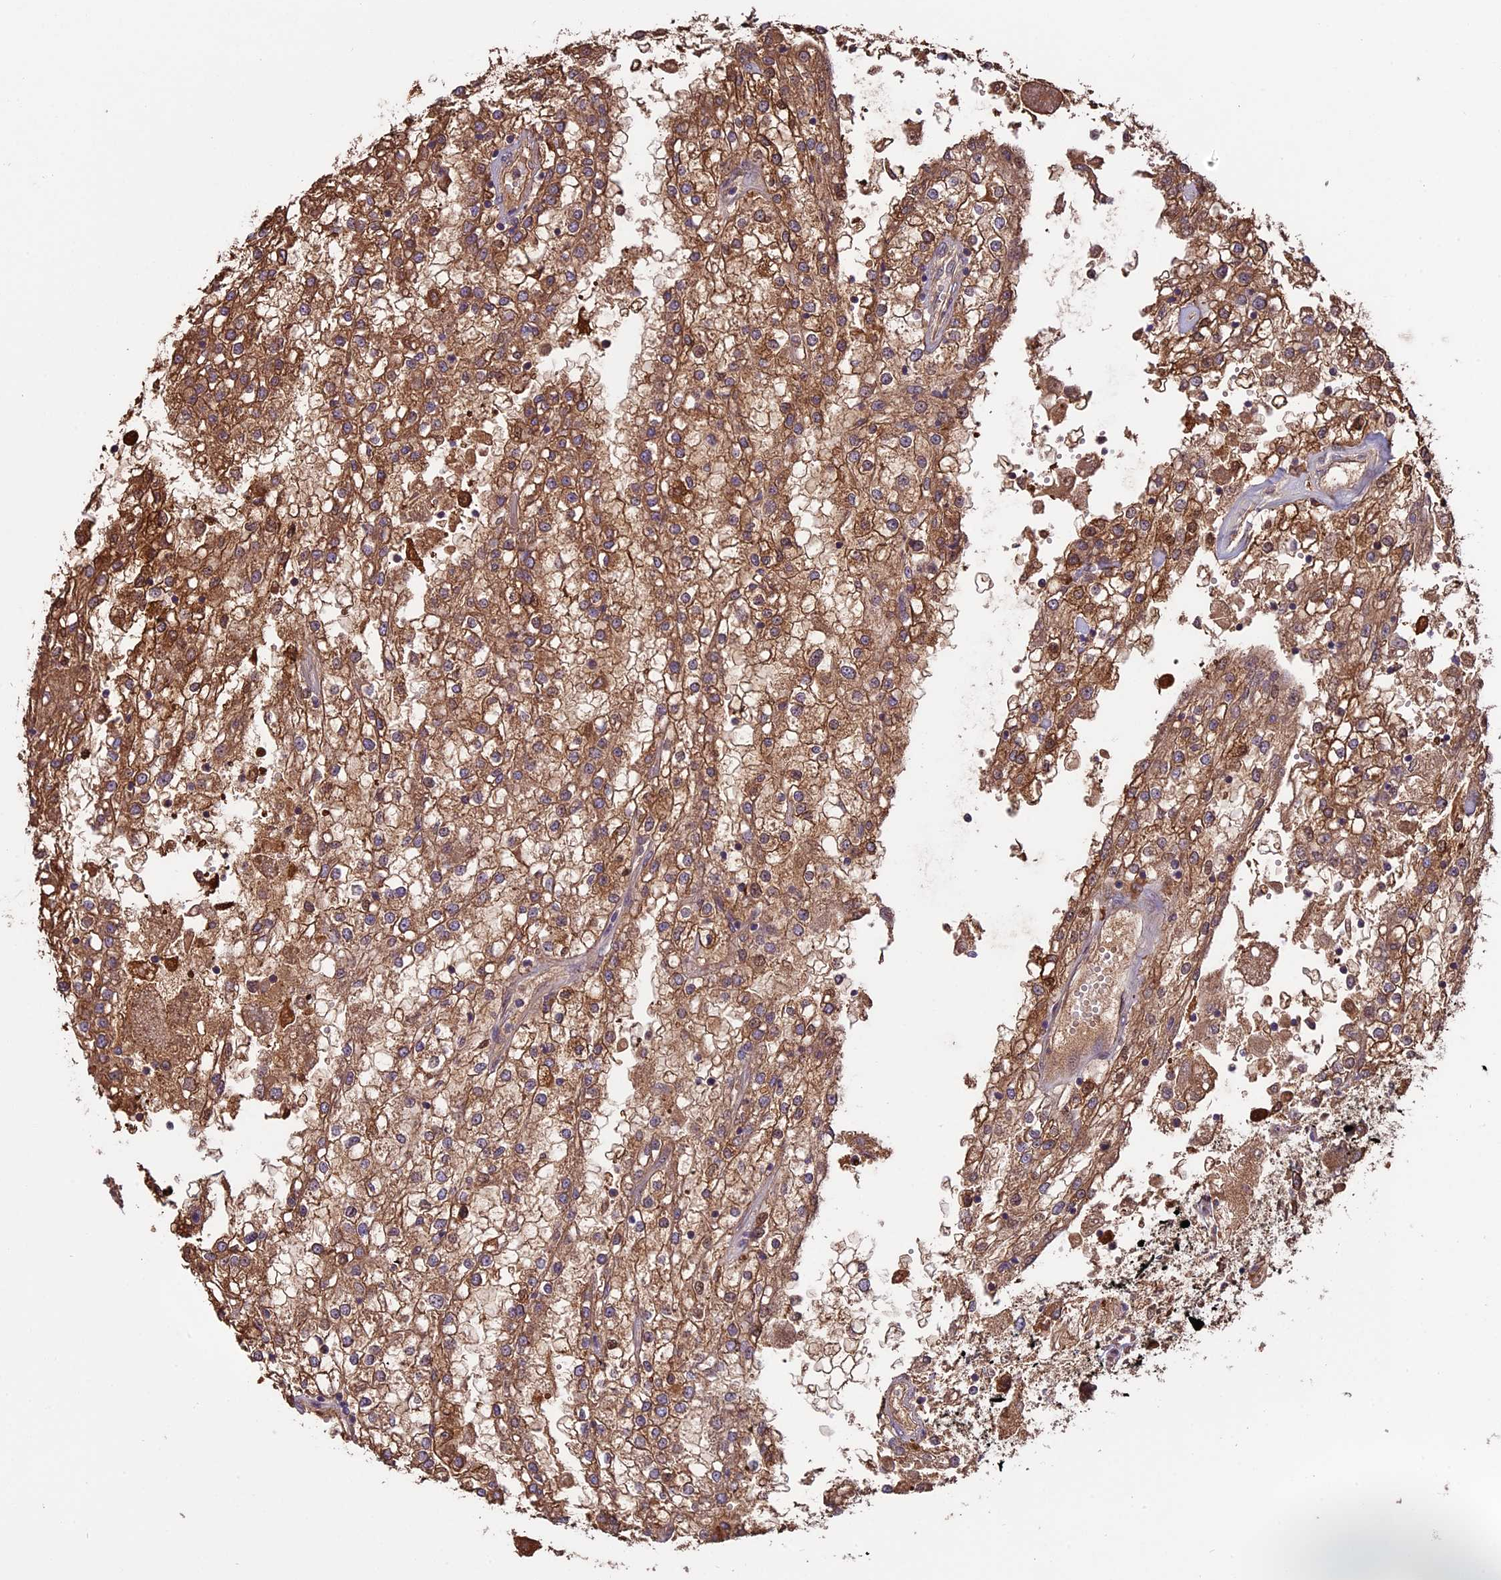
{"staining": {"intensity": "moderate", "quantity": ">75%", "location": "cytoplasmic/membranous"}, "tissue": "renal cancer", "cell_type": "Tumor cells", "image_type": "cancer", "snomed": [{"axis": "morphology", "description": "Adenocarcinoma, NOS"}, {"axis": "topography", "description": "Kidney"}], "caption": "IHC histopathology image of human renal cancer (adenocarcinoma) stained for a protein (brown), which demonstrates medium levels of moderate cytoplasmic/membranous staining in approximately >75% of tumor cells.", "gene": "VWA3A", "patient": {"sex": "female", "age": 52}}